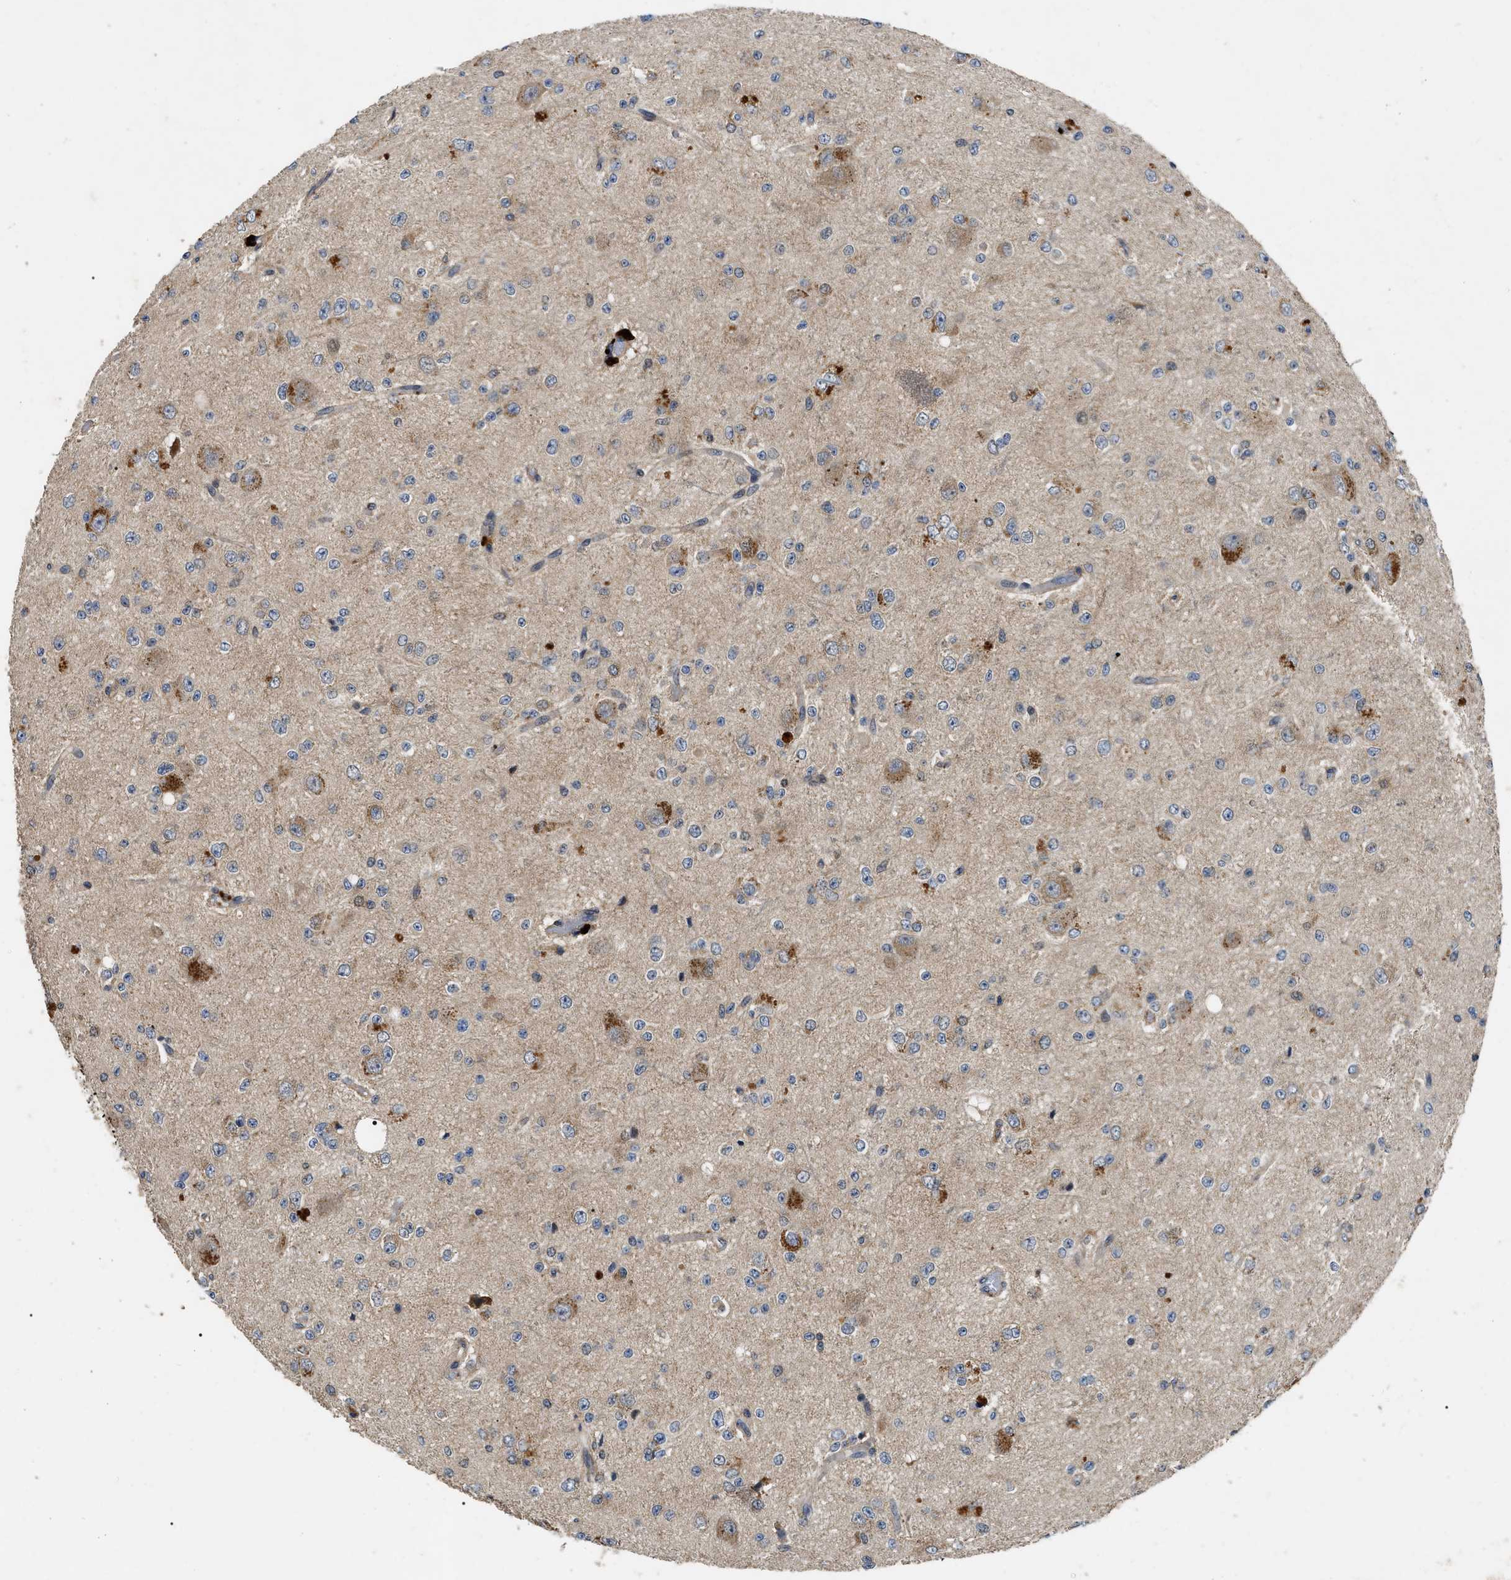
{"staining": {"intensity": "moderate", "quantity": "25%-75%", "location": "cytoplasmic/membranous"}, "tissue": "glioma", "cell_type": "Tumor cells", "image_type": "cancer", "snomed": [{"axis": "morphology", "description": "Glioma, malignant, High grade"}, {"axis": "topography", "description": "pancreas cauda"}], "caption": "Brown immunohistochemical staining in human high-grade glioma (malignant) shows moderate cytoplasmic/membranous positivity in approximately 25%-75% of tumor cells.", "gene": "PPWD1", "patient": {"sex": "male", "age": 60}}